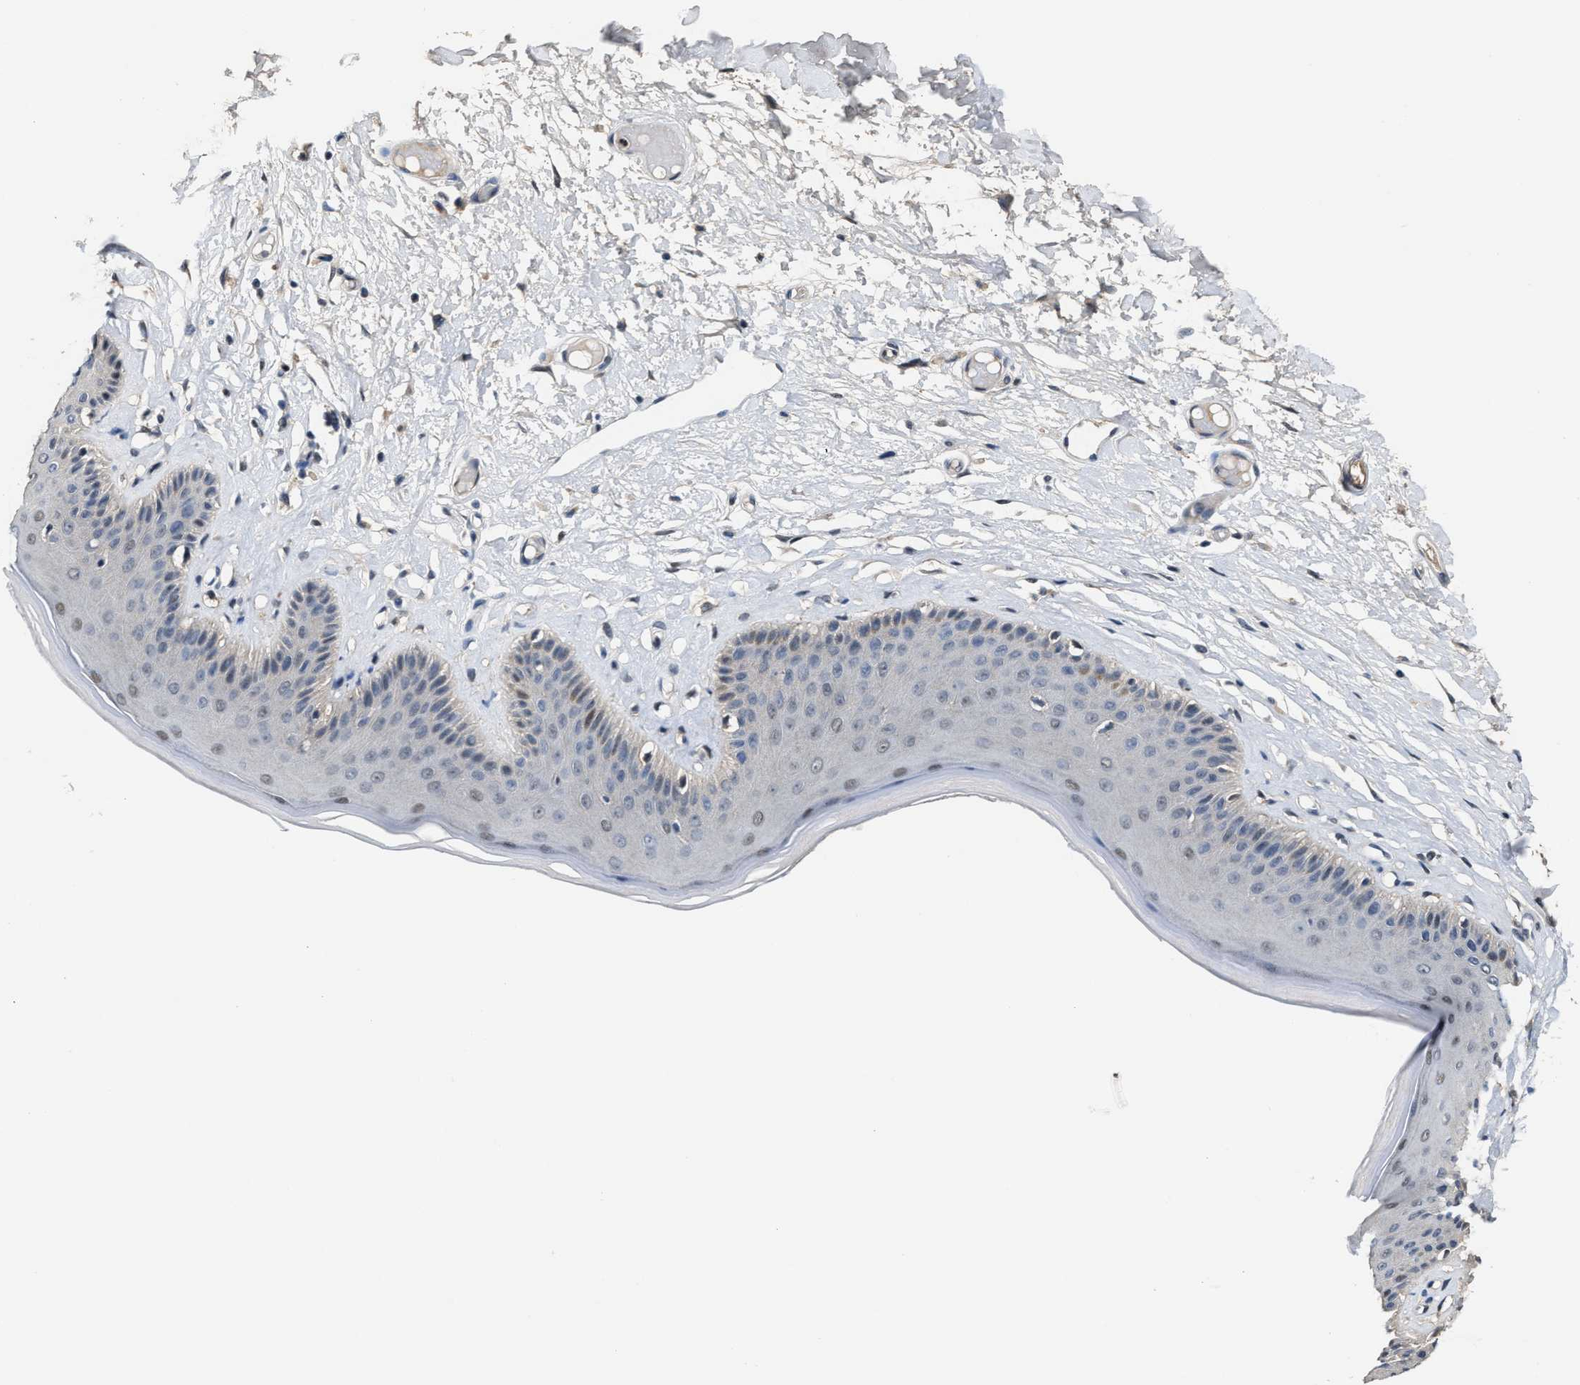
{"staining": {"intensity": "moderate", "quantity": "<25%", "location": "nuclear"}, "tissue": "skin", "cell_type": "Epidermal cells", "image_type": "normal", "snomed": [{"axis": "morphology", "description": "Normal tissue, NOS"}, {"axis": "topography", "description": "Vulva"}], "caption": "Approximately <25% of epidermal cells in normal skin exhibit moderate nuclear protein positivity as visualized by brown immunohistochemical staining.", "gene": "ZNF20", "patient": {"sex": "female", "age": 73}}